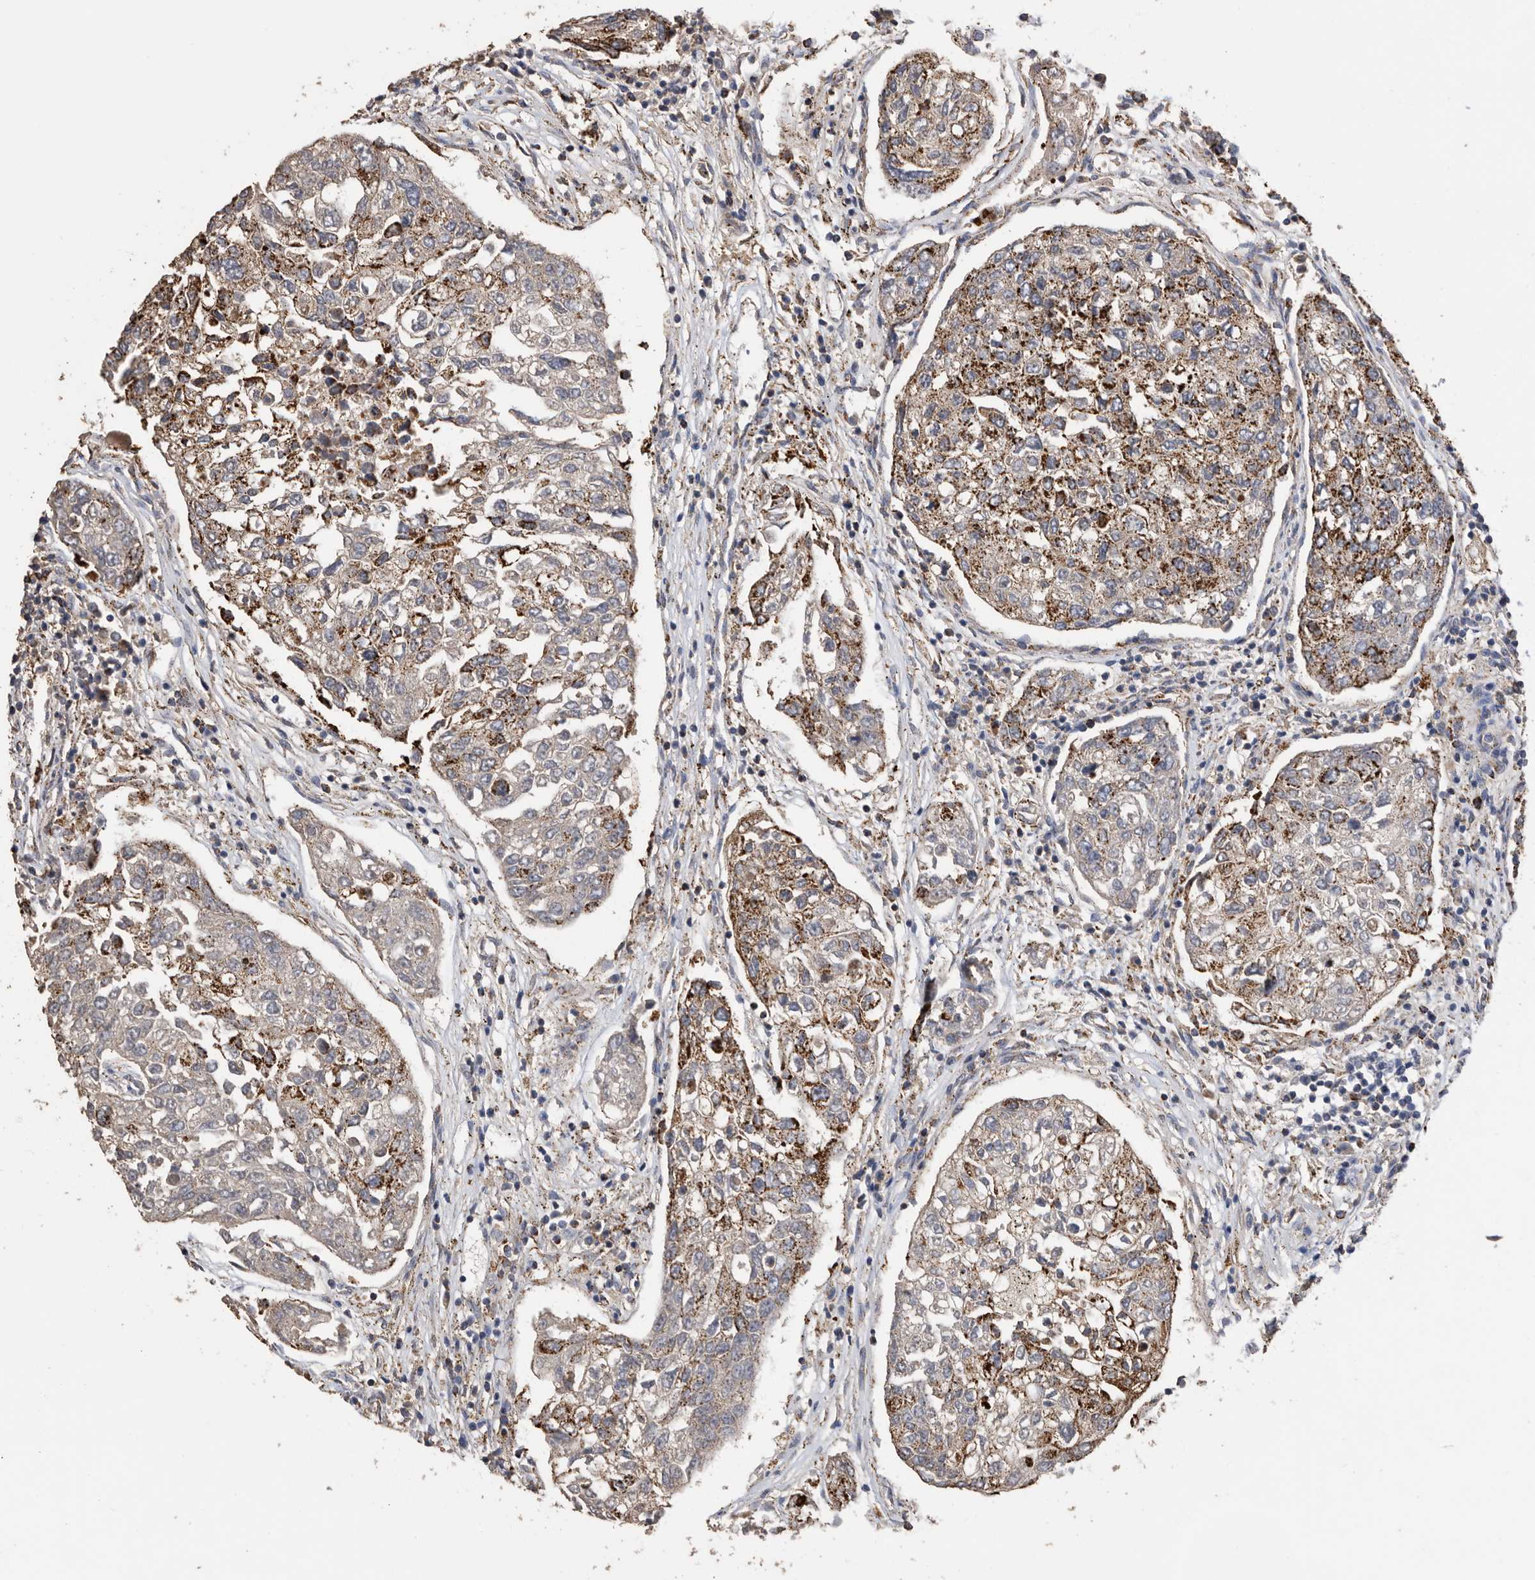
{"staining": {"intensity": "strong", "quantity": "<25%", "location": "cytoplasmic/membranous"}, "tissue": "urothelial cancer", "cell_type": "Tumor cells", "image_type": "cancer", "snomed": [{"axis": "morphology", "description": "Urothelial carcinoma, High grade"}, {"axis": "topography", "description": "Lymph node"}, {"axis": "topography", "description": "Urinary bladder"}], "caption": "High-grade urothelial carcinoma tissue demonstrates strong cytoplasmic/membranous staining in approximately <25% of tumor cells (Brightfield microscopy of DAB IHC at high magnification).", "gene": "WFDC1", "patient": {"sex": "male", "age": 51}}